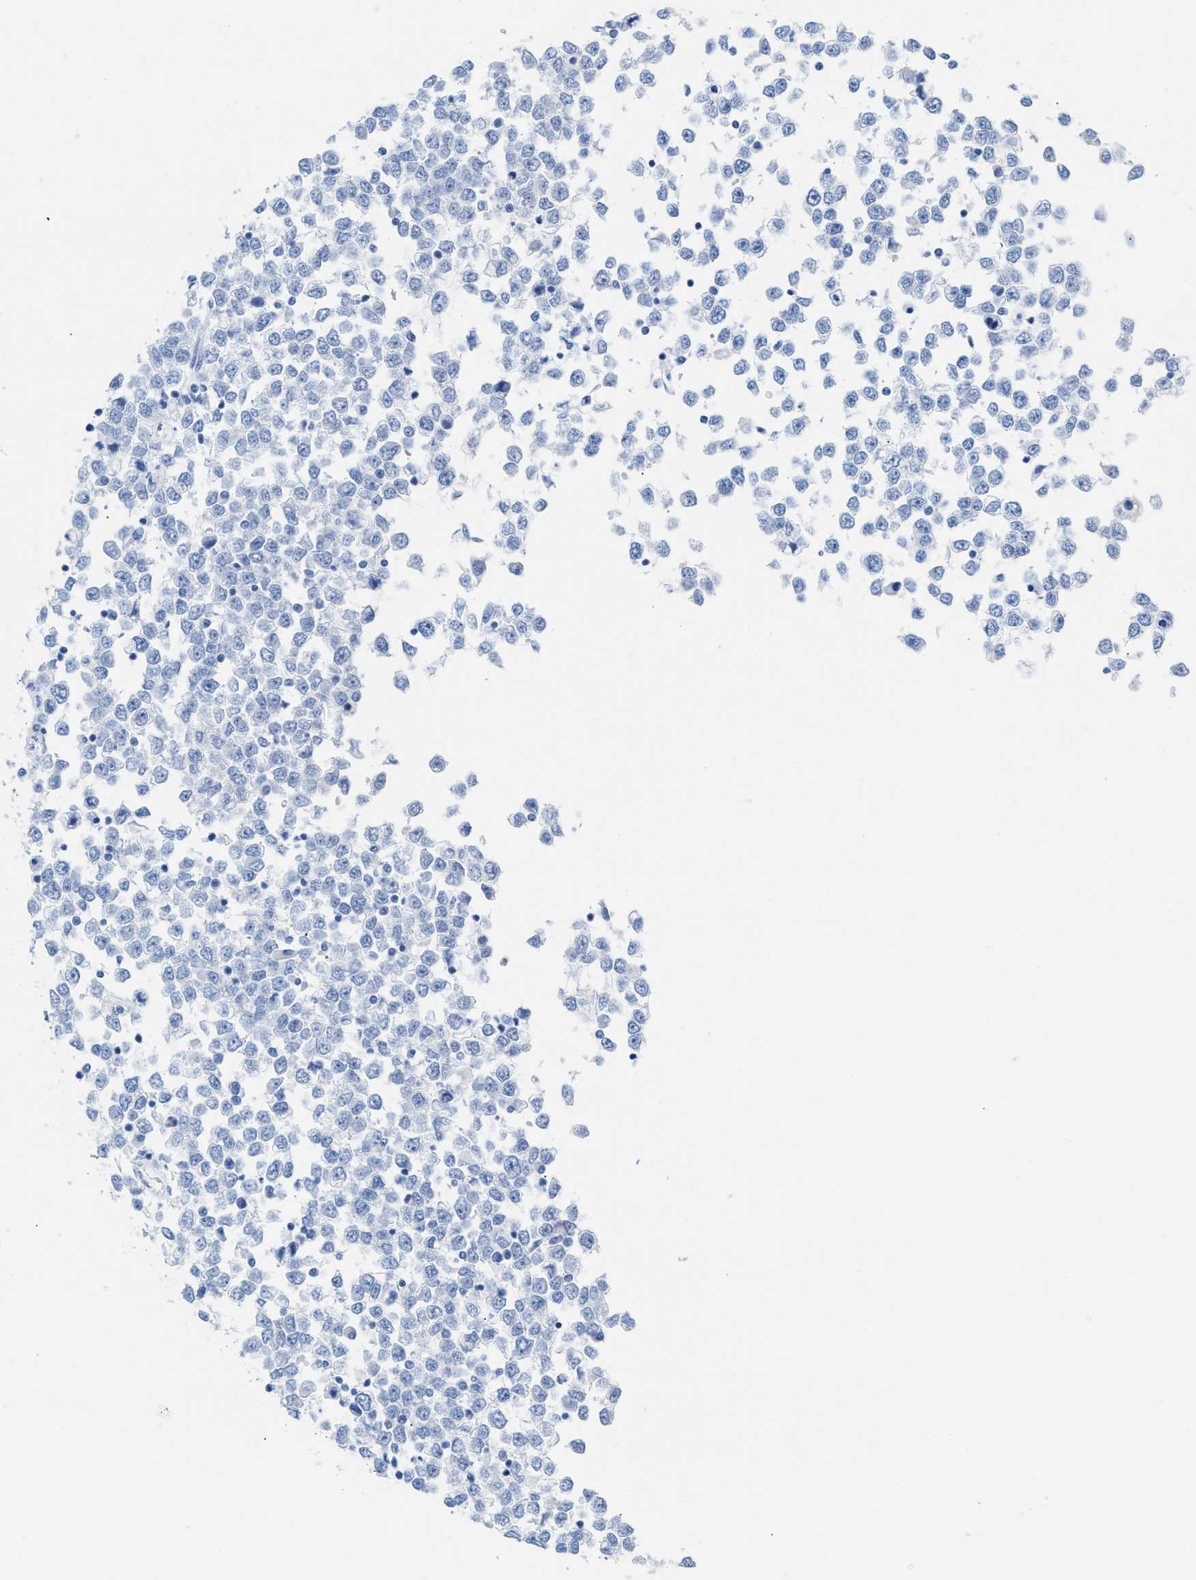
{"staining": {"intensity": "negative", "quantity": "none", "location": "none"}, "tissue": "testis cancer", "cell_type": "Tumor cells", "image_type": "cancer", "snomed": [{"axis": "morphology", "description": "Seminoma, NOS"}, {"axis": "topography", "description": "Testis"}], "caption": "There is no significant positivity in tumor cells of testis seminoma.", "gene": "CPA1", "patient": {"sex": "male", "age": 65}}